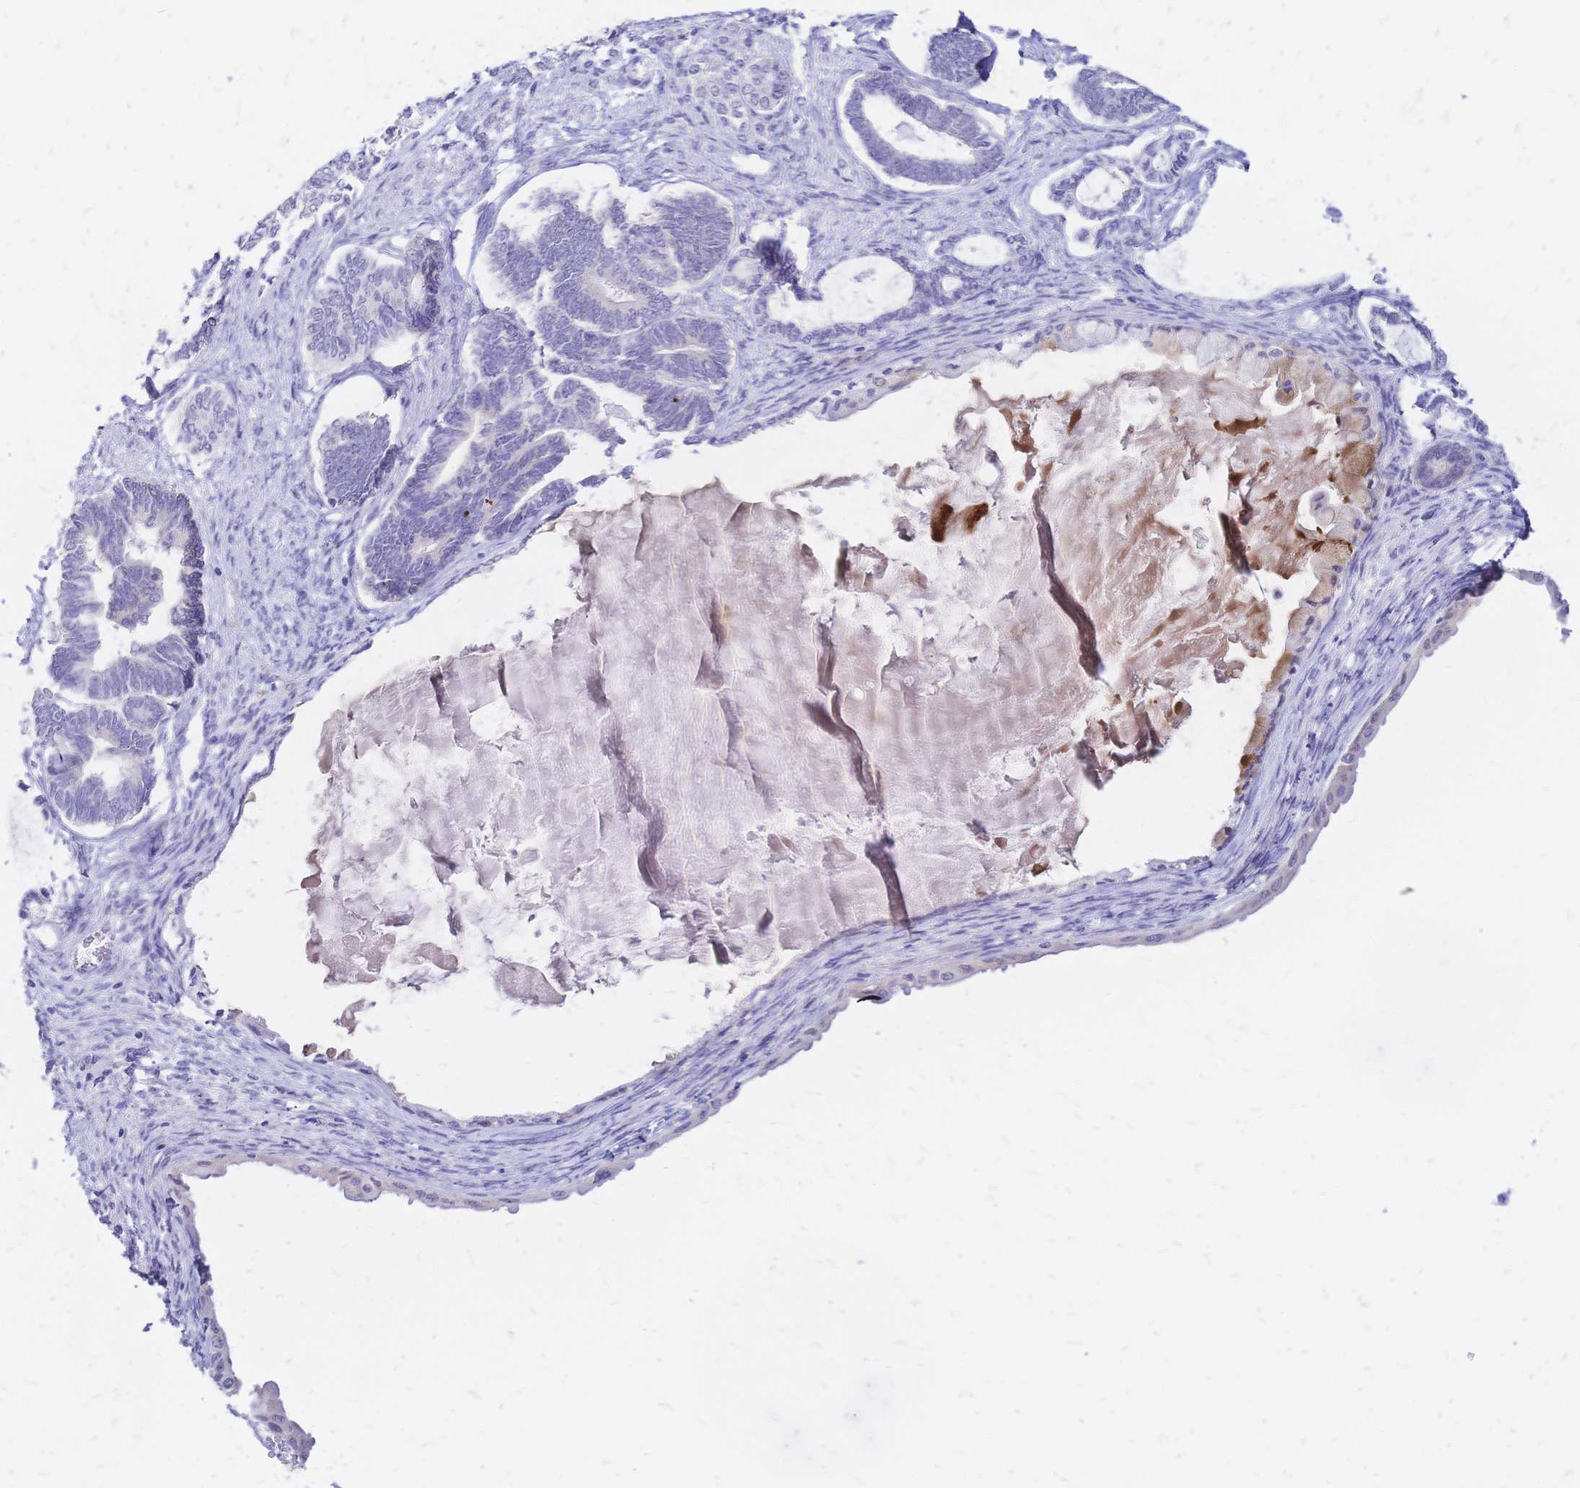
{"staining": {"intensity": "negative", "quantity": "none", "location": "none"}, "tissue": "ovarian cancer", "cell_type": "Tumor cells", "image_type": "cancer", "snomed": [{"axis": "morphology", "description": "Carcinoma, endometroid"}, {"axis": "topography", "description": "Ovary"}], "caption": "Tumor cells are negative for protein expression in human endometroid carcinoma (ovarian).", "gene": "GRB7", "patient": {"sex": "female", "age": 70}}